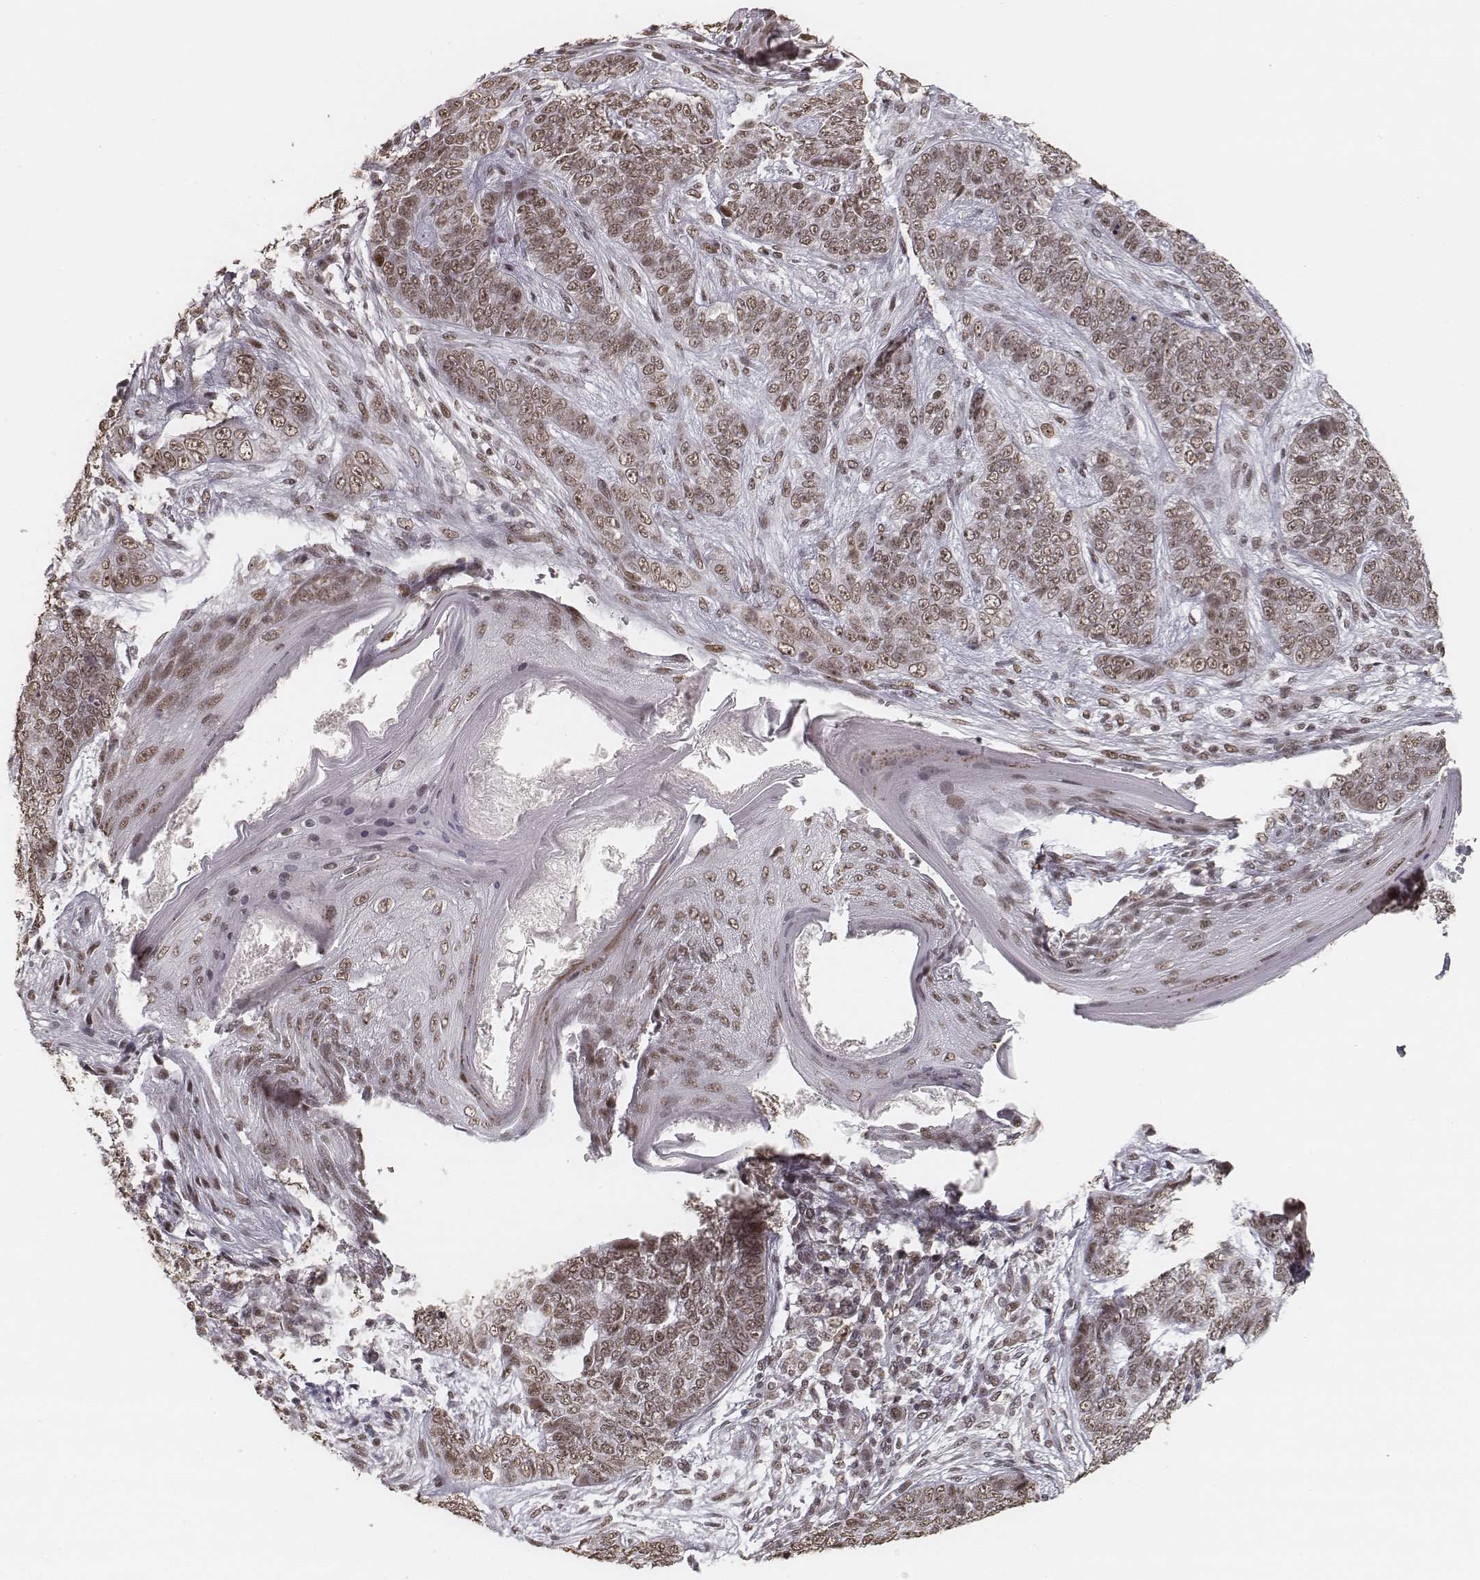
{"staining": {"intensity": "weak", "quantity": ">75%", "location": "nuclear"}, "tissue": "skin cancer", "cell_type": "Tumor cells", "image_type": "cancer", "snomed": [{"axis": "morphology", "description": "Basal cell carcinoma"}, {"axis": "topography", "description": "Skin"}], "caption": "Weak nuclear protein expression is appreciated in approximately >75% of tumor cells in skin cancer (basal cell carcinoma).", "gene": "HMGA2", "patient": {"sex": "female", "age": 69}}